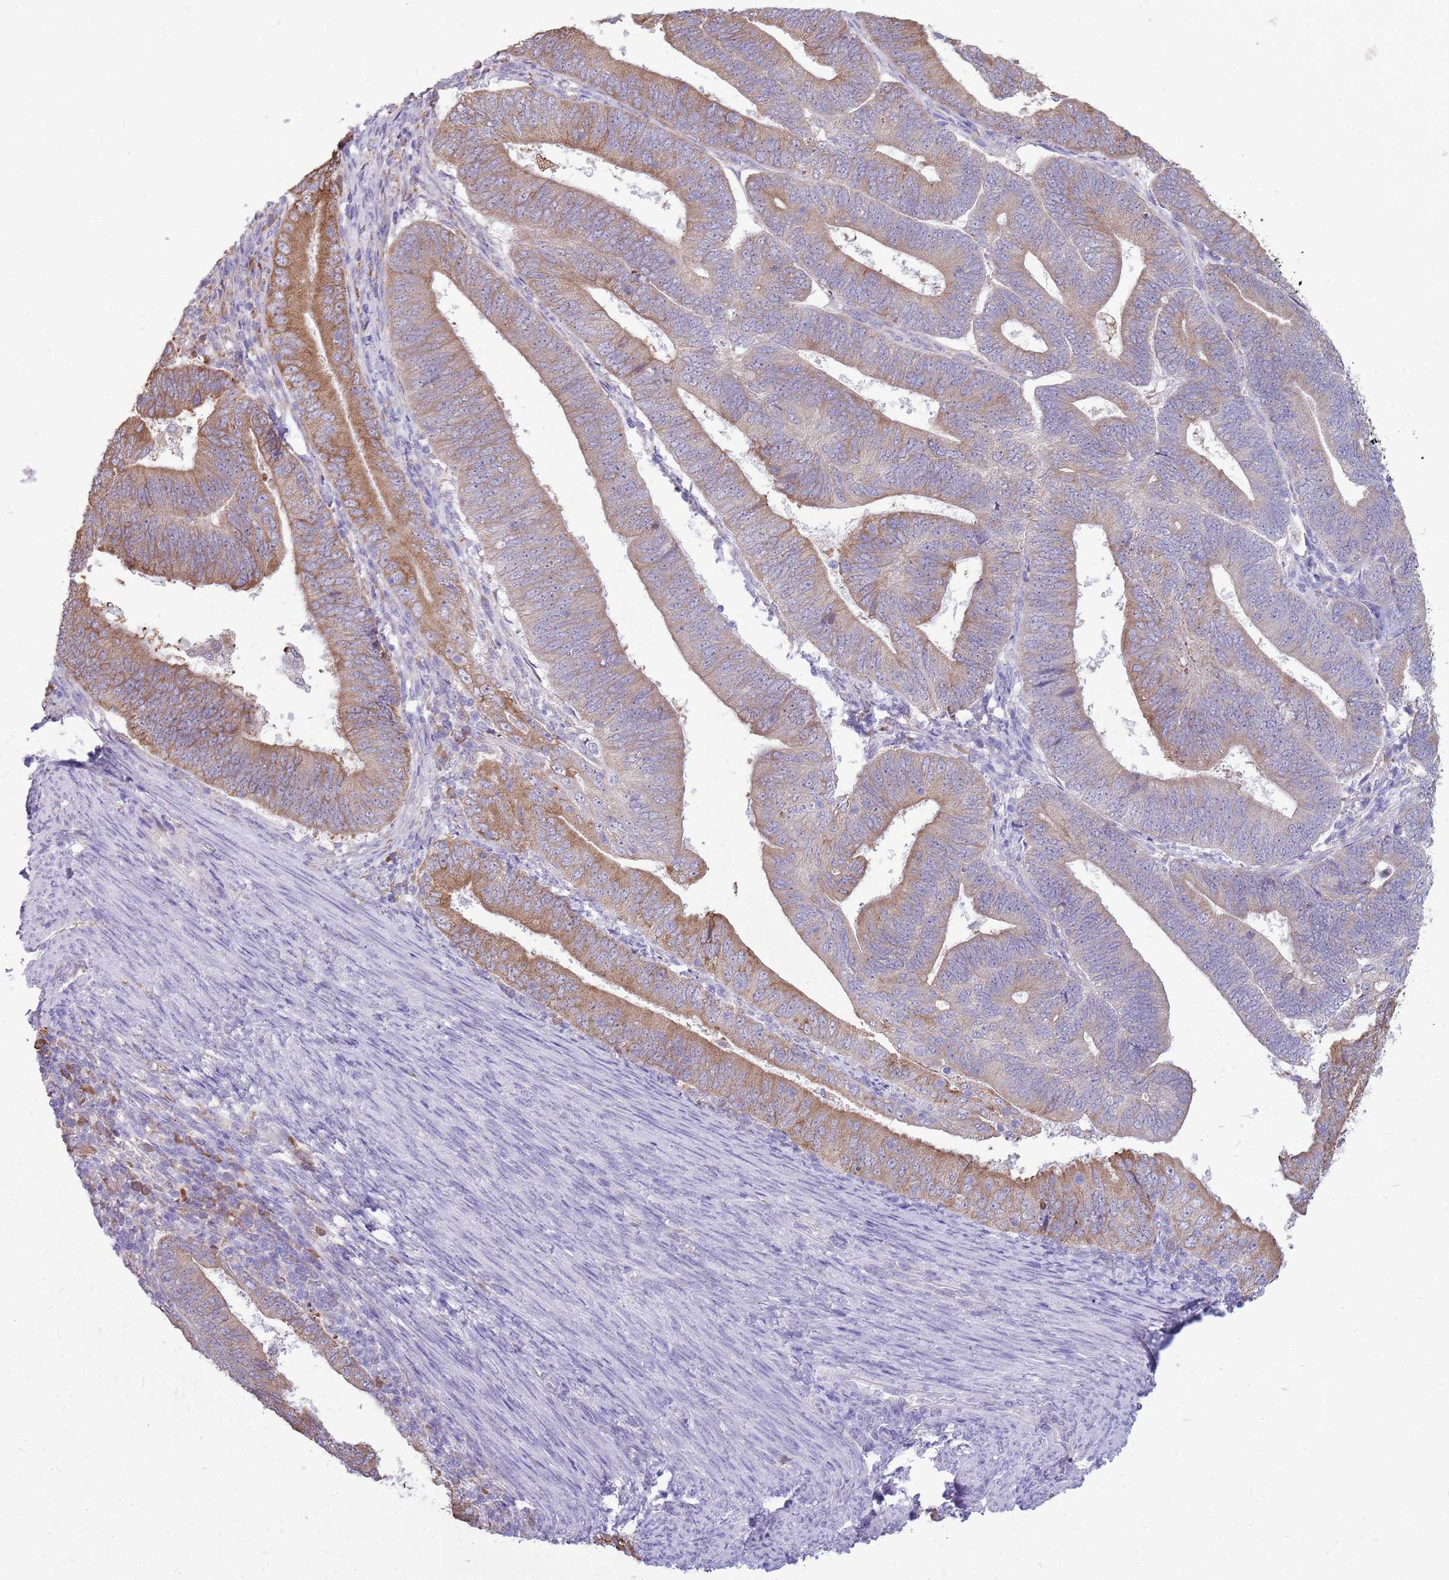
{"staining": {"intensity": "moderate", "quantity": "25%-75%", "location": "cytoplasmic/membranous"}, "tissue": "endometrial cancer", "cell_type": "Tumor cells", "image_type": "cancer", "snomed": [{"axis": "morphology", "description": "Adenocarcinoma, NOS"}, {"axis": "topography", "description": "Endometrium"}], "caption": "A brown stain shows moderate cytoplasmic/membranous expression of a protein in adenocarcinoma (endometrial) tumor cells. The protein of interest is shown in brown color, while the nuclei are stained blue.", "gene": "KCTD19", "patient": {"sex": "female", "age": 70}}